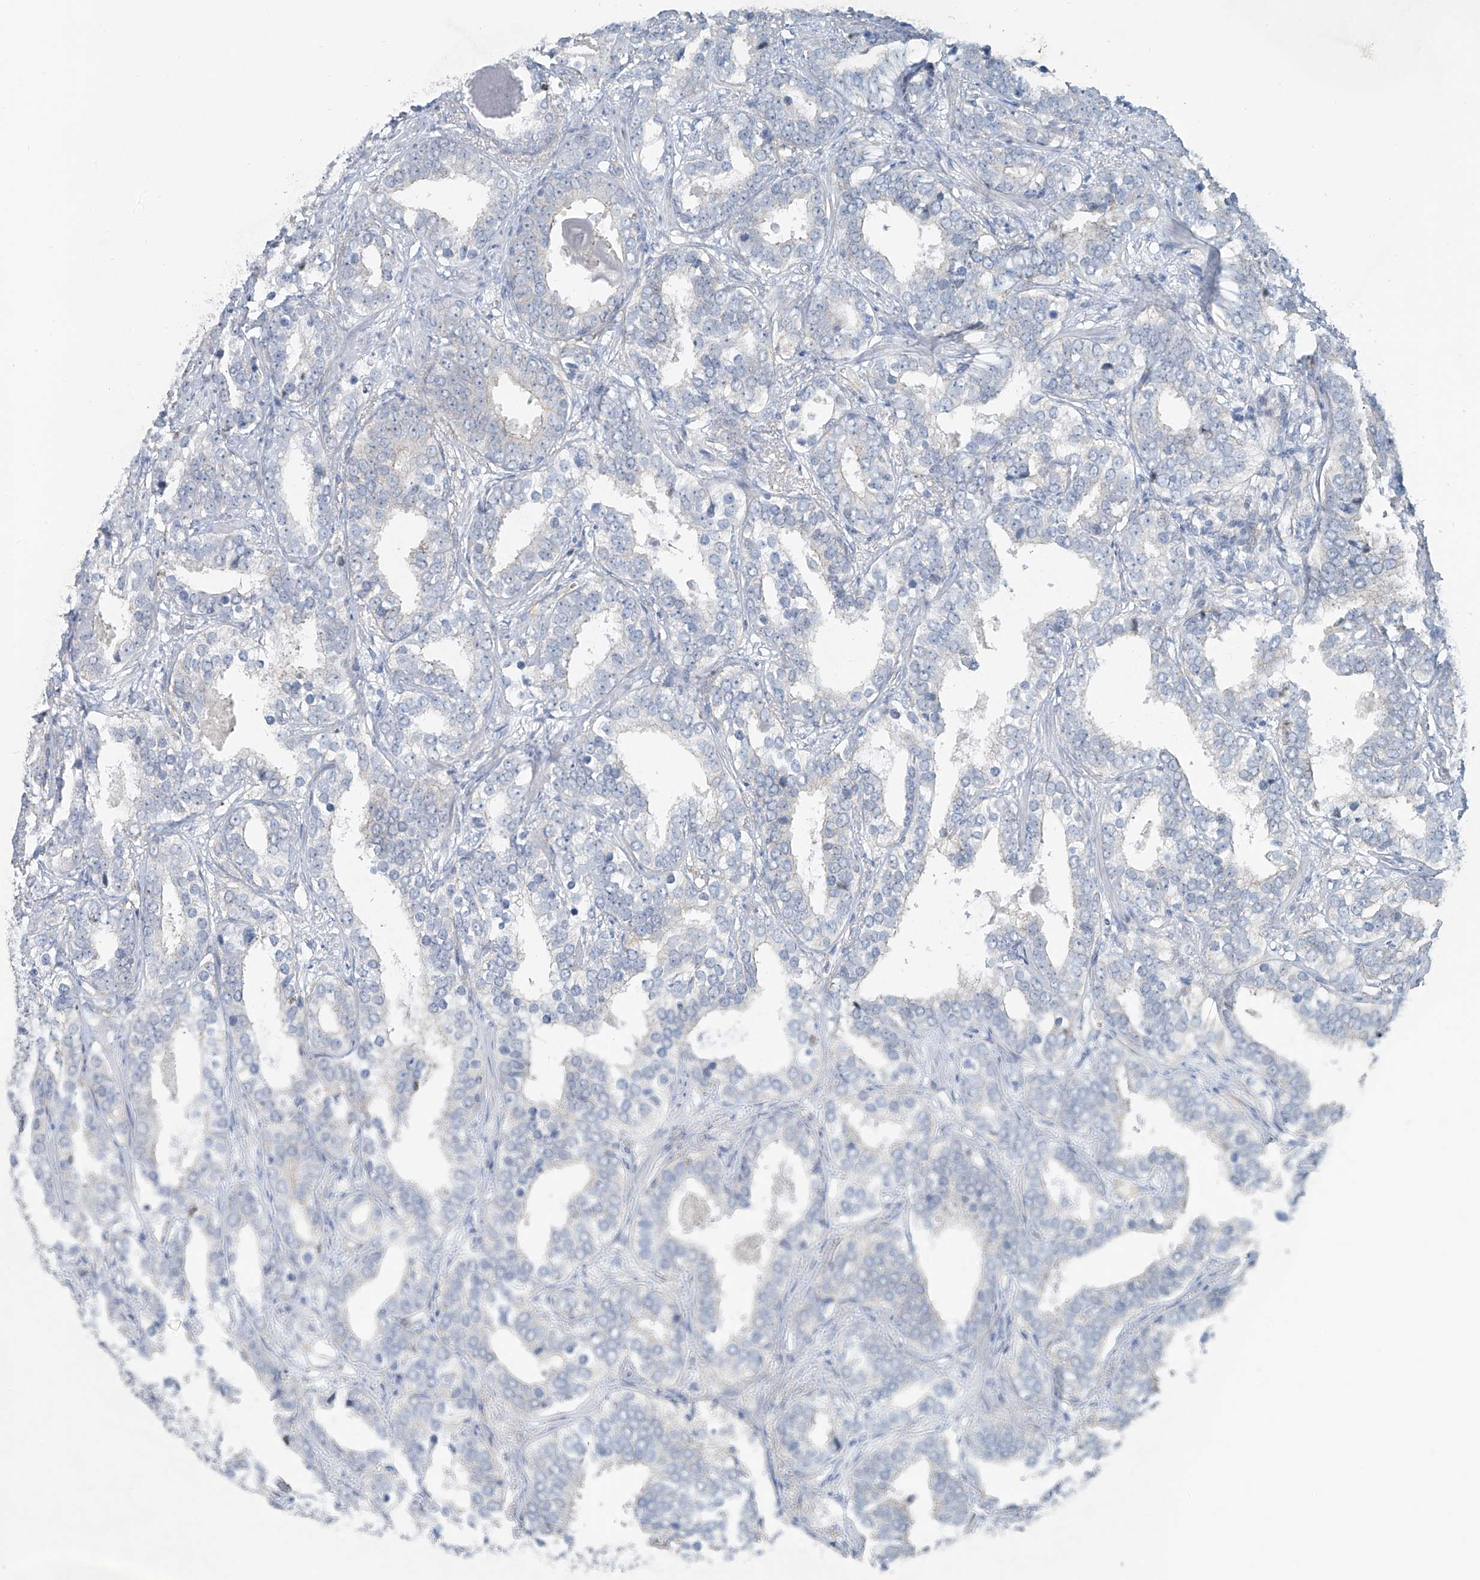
{"staining": {"intensity": "negative", "quantity": "none", "location": "none"}, "tissue": "prostate cancer", "cell_type": "Tumor cells", "image_type": "cancer", "snomed": [{"axis": "morphology", "description": "Adenocarcinoma, High grade"}, {"axis": "topography", "description": "Prostate"}], "caption": "Human prostate cancer (high-grade adenocarcinoma) stained for a protein using IHC demonstrates no expression in tumor cells.", "gene": "TUBE1", "patient": {"sex": "male", "age": 62}}